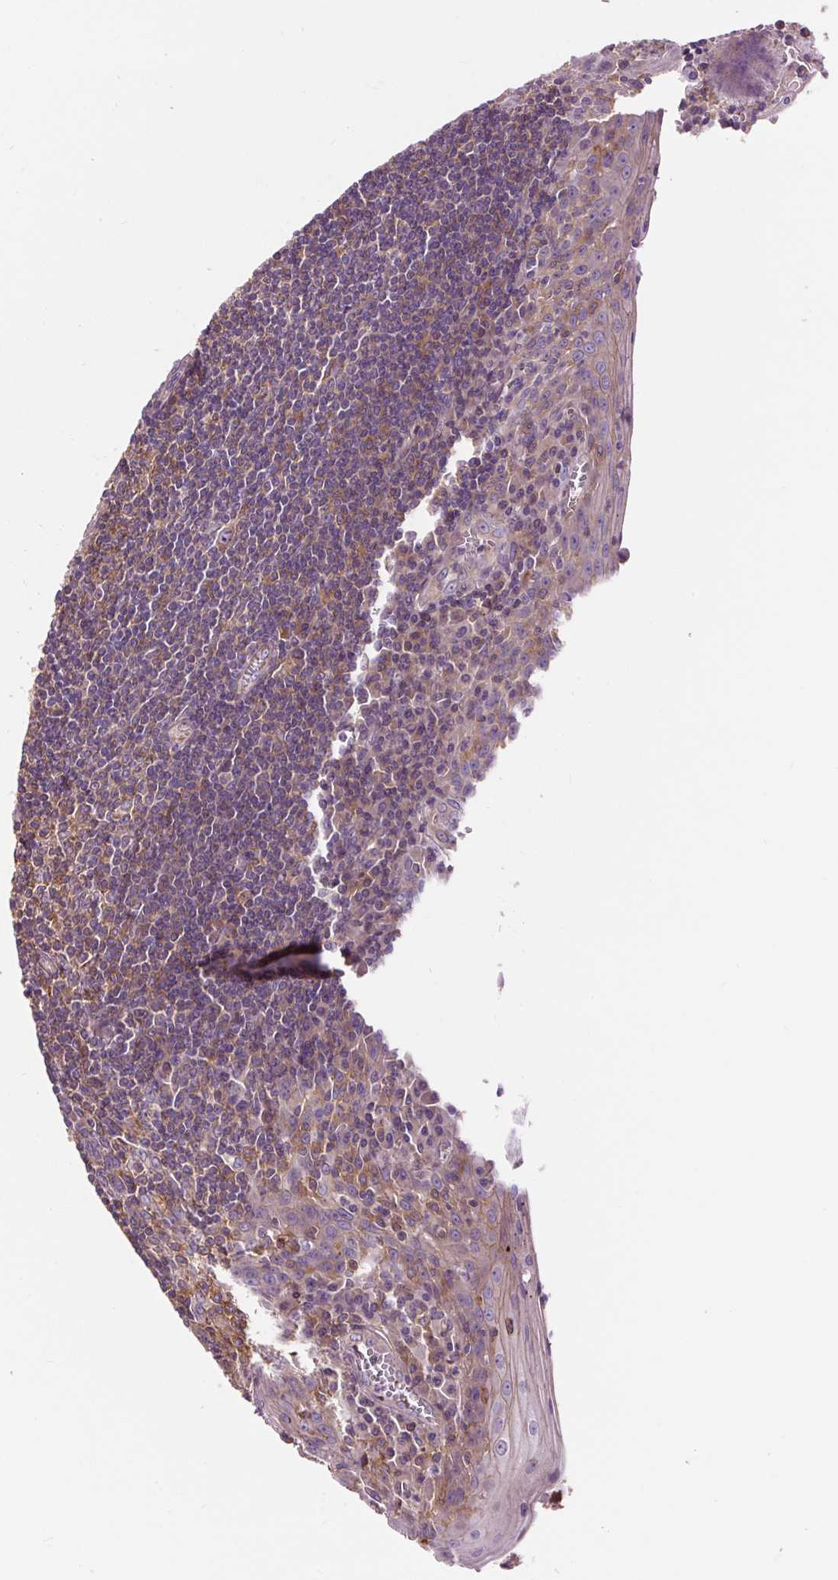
{"staining": {"intensity": "moderate", "quantity": ">75%", "location": "cytoplasmic/membranous"}, "tissue": "tonsil", "cell_type": "Germinal center cells", "image_type": "normal", "snomed": [{"axis": "morphology", "description": "Normal tissue, NOS"}, {"axis": "topography", "description": "Tonsil"}], "caption": "Immunohistochemistry image of normal tonsil: human tonsil stained using immunohistochemistry (IHC) shows medium levels of moderate protein expression localized specifically in the cytoplasmic/membranous of germinal center cells, appearing as a cytoplasmic/membranous brown color.", "gene": "PCDHGB3", "patient": {"sex": "male", "age": 27}}